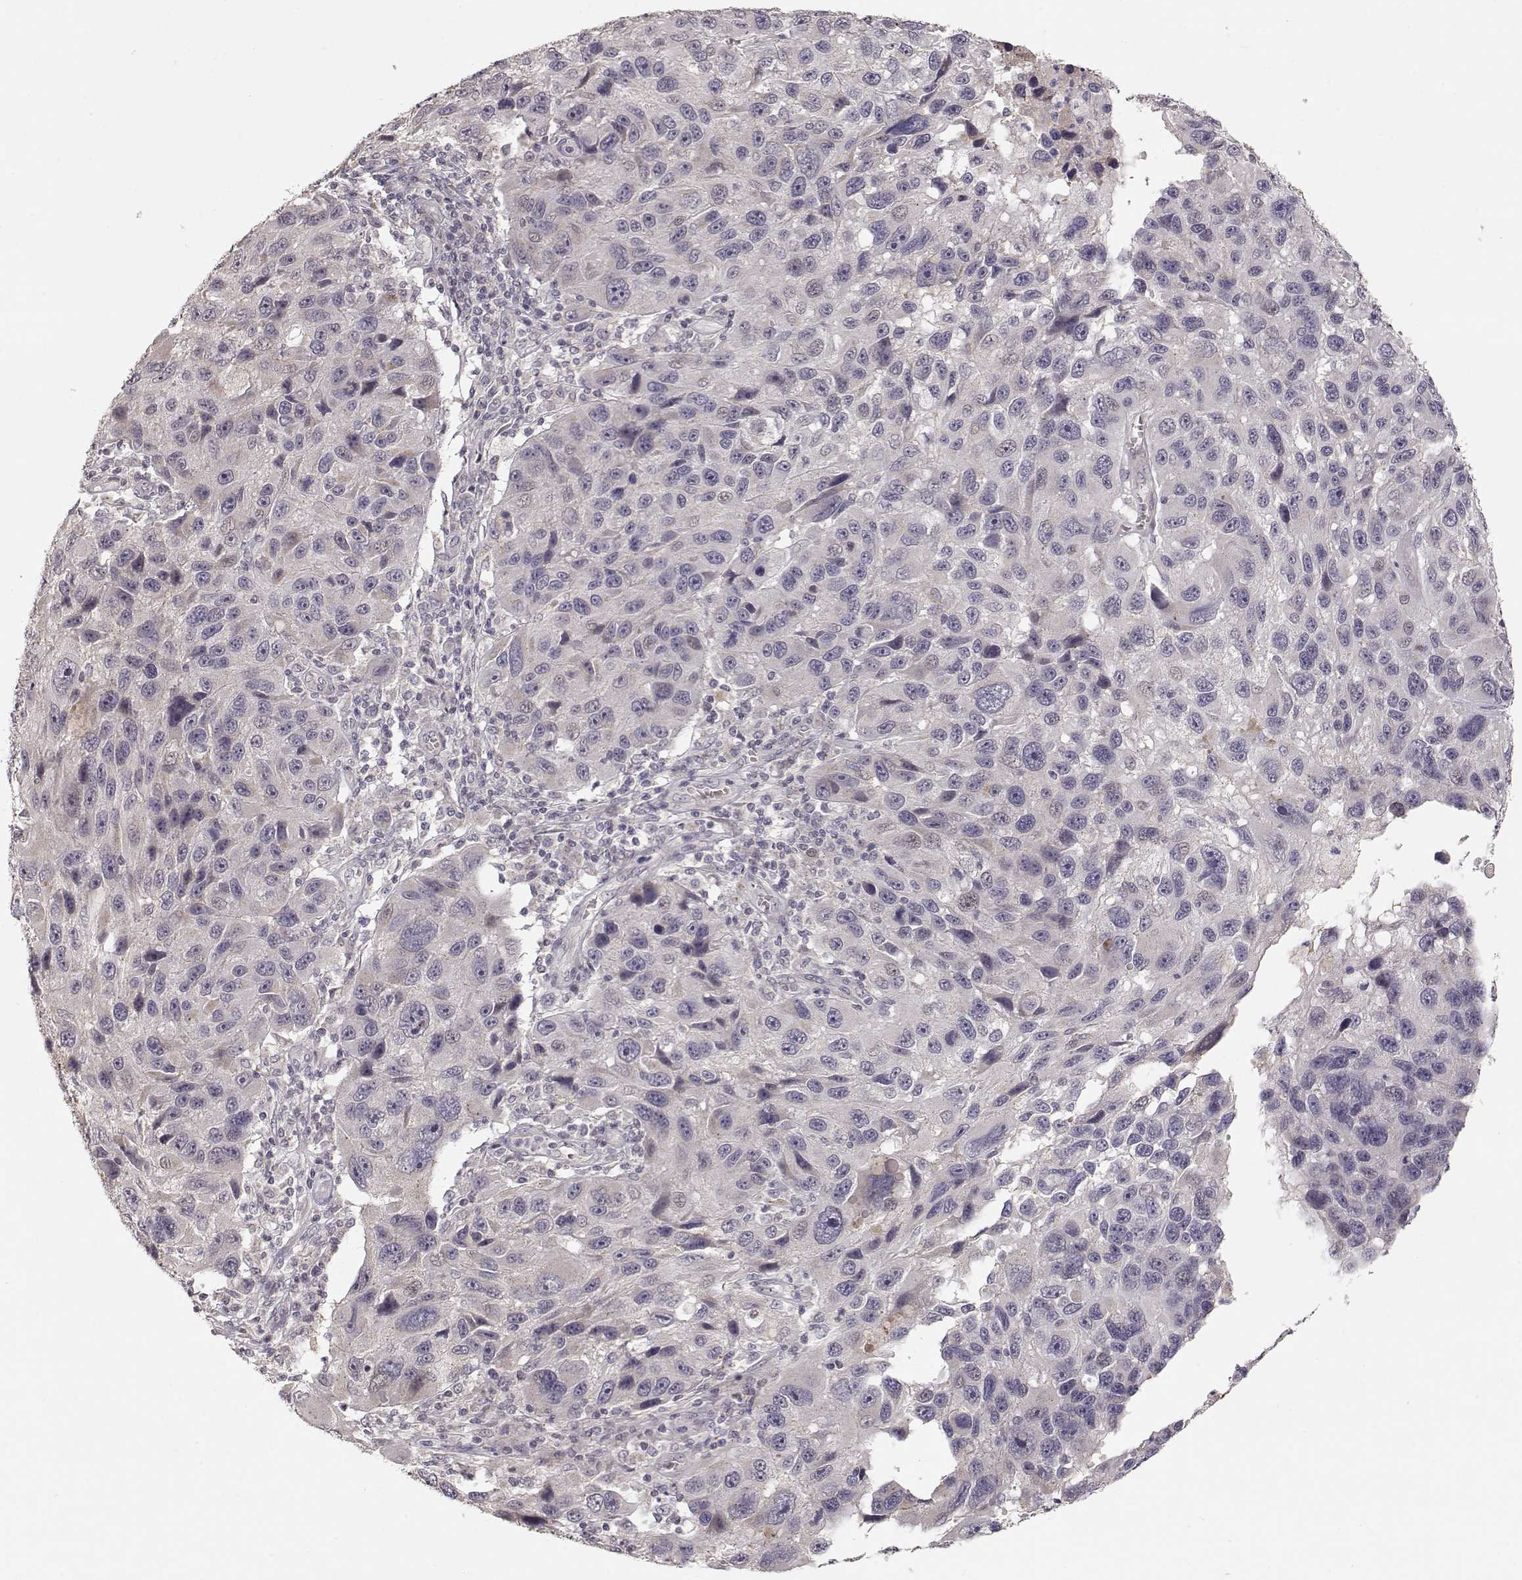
{"staining": {"intensity": "negative", "quantity": "none", "location": "none"}, "tissue": "melanoma", "cell_type": "Tumor cells", "image_type": "cancer", "snomed": [{"axis": "morphology", "description": "Malignant melanoma, NOS"}, {"axis": "topography", "description": "Skin"}], "caption": "The histopathology image demonstrates no significant positivity in tumor cells of melanoma. The staining is performed using DAB brown chromogen with nuclei counter-stained in using hematoxylin.", "gene": "PNMT", "patient": {"sex": "male", "age": 53}}